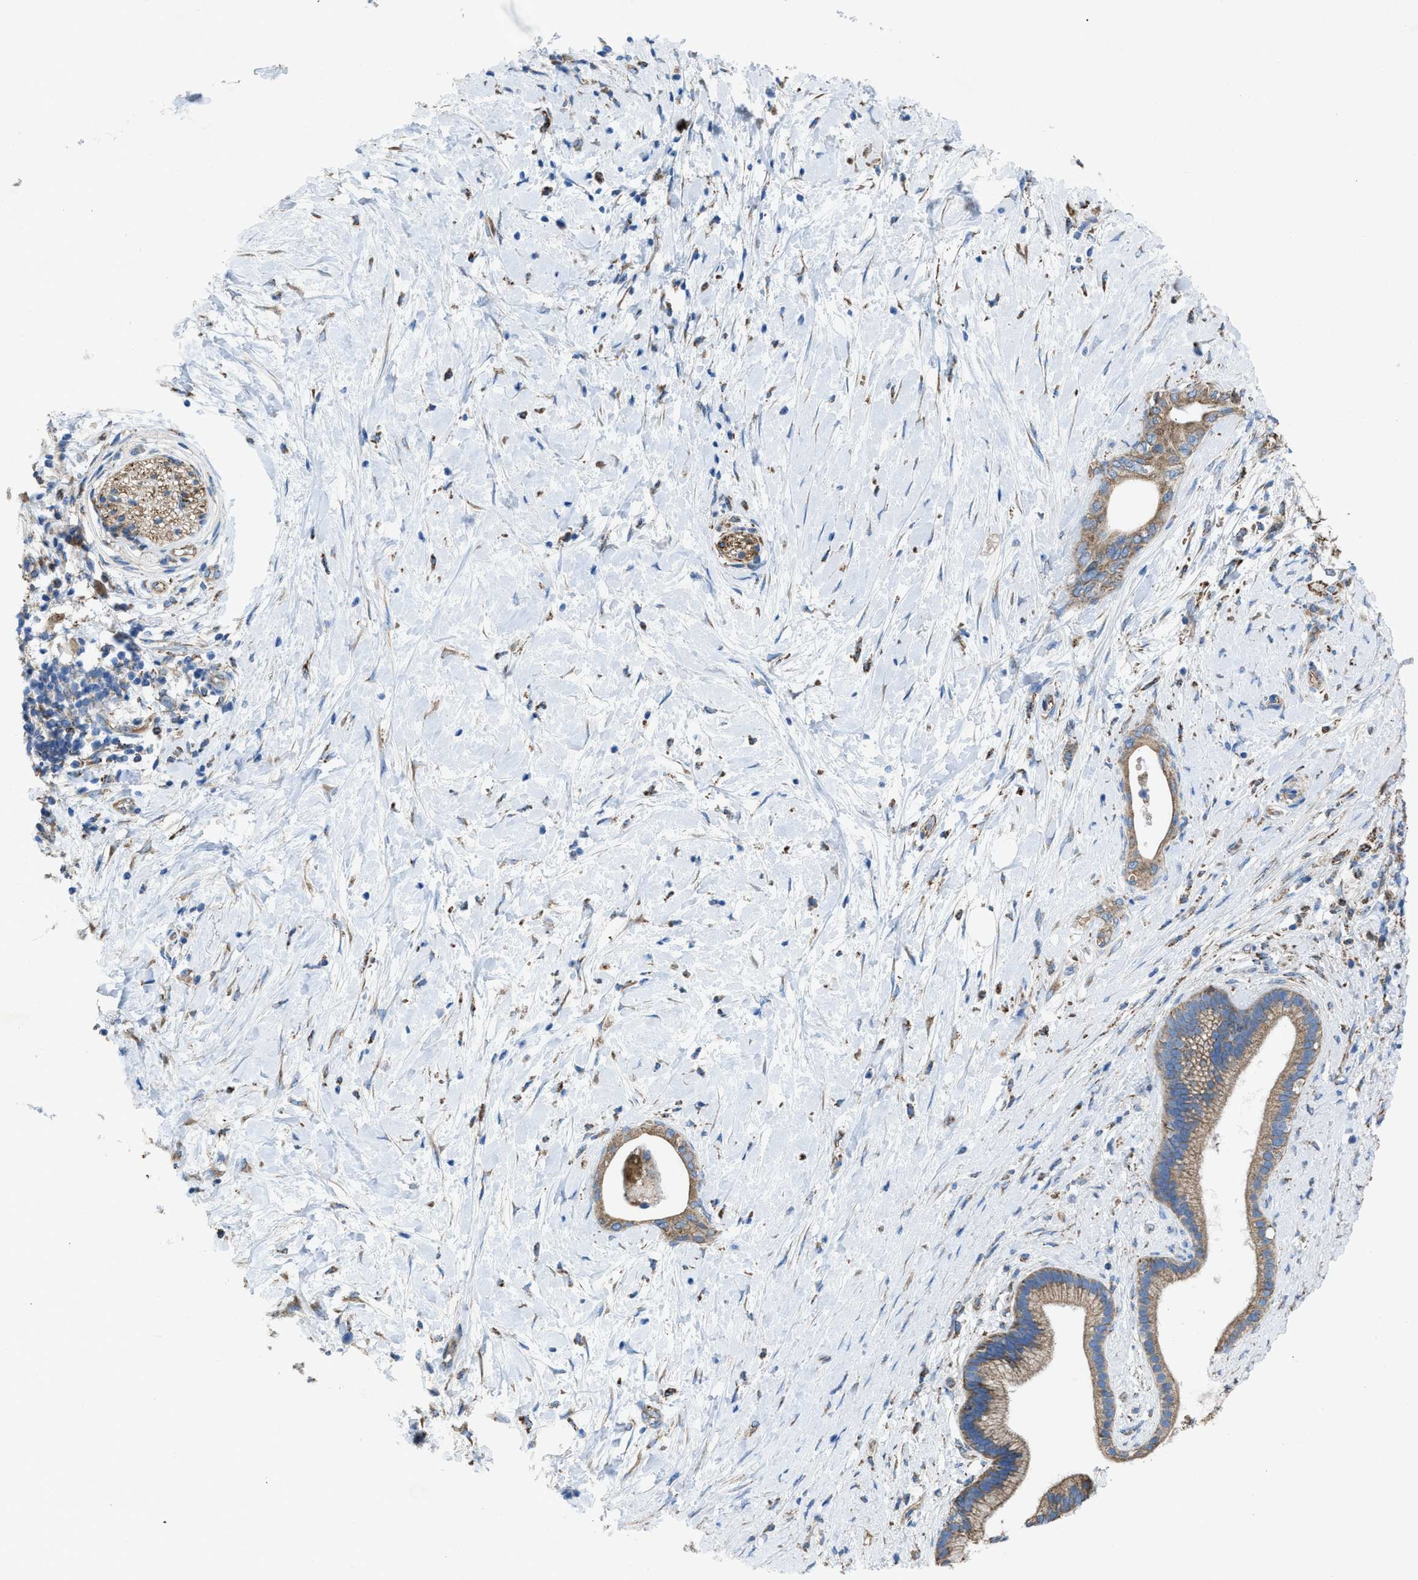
{"staining": {"intensity": "moderate", "quantity": ">75%", "location": "cytoplasmic/membranous"}, "tissue": "pancreatic cancer", "cell_type": "Tumor cells", "image_type": "cancer", "snomed": [{"axis": "morphology", "description": "Adenocarcinoma, NOS"}, {"axis": "topography", "description": "Pancreas"}], "caption": "Tumor cells show moderate cytoplasmic/membranous staining in approximately >75% of cells in pancreatic adenocarcinoma. The staining is performed using DAB brown chromogen to label protein expression. The nuclei are counter-stained blue using hematoxylin.", "gene": "DOLPP1", "patient": {"sex": "female", "age": 60}}